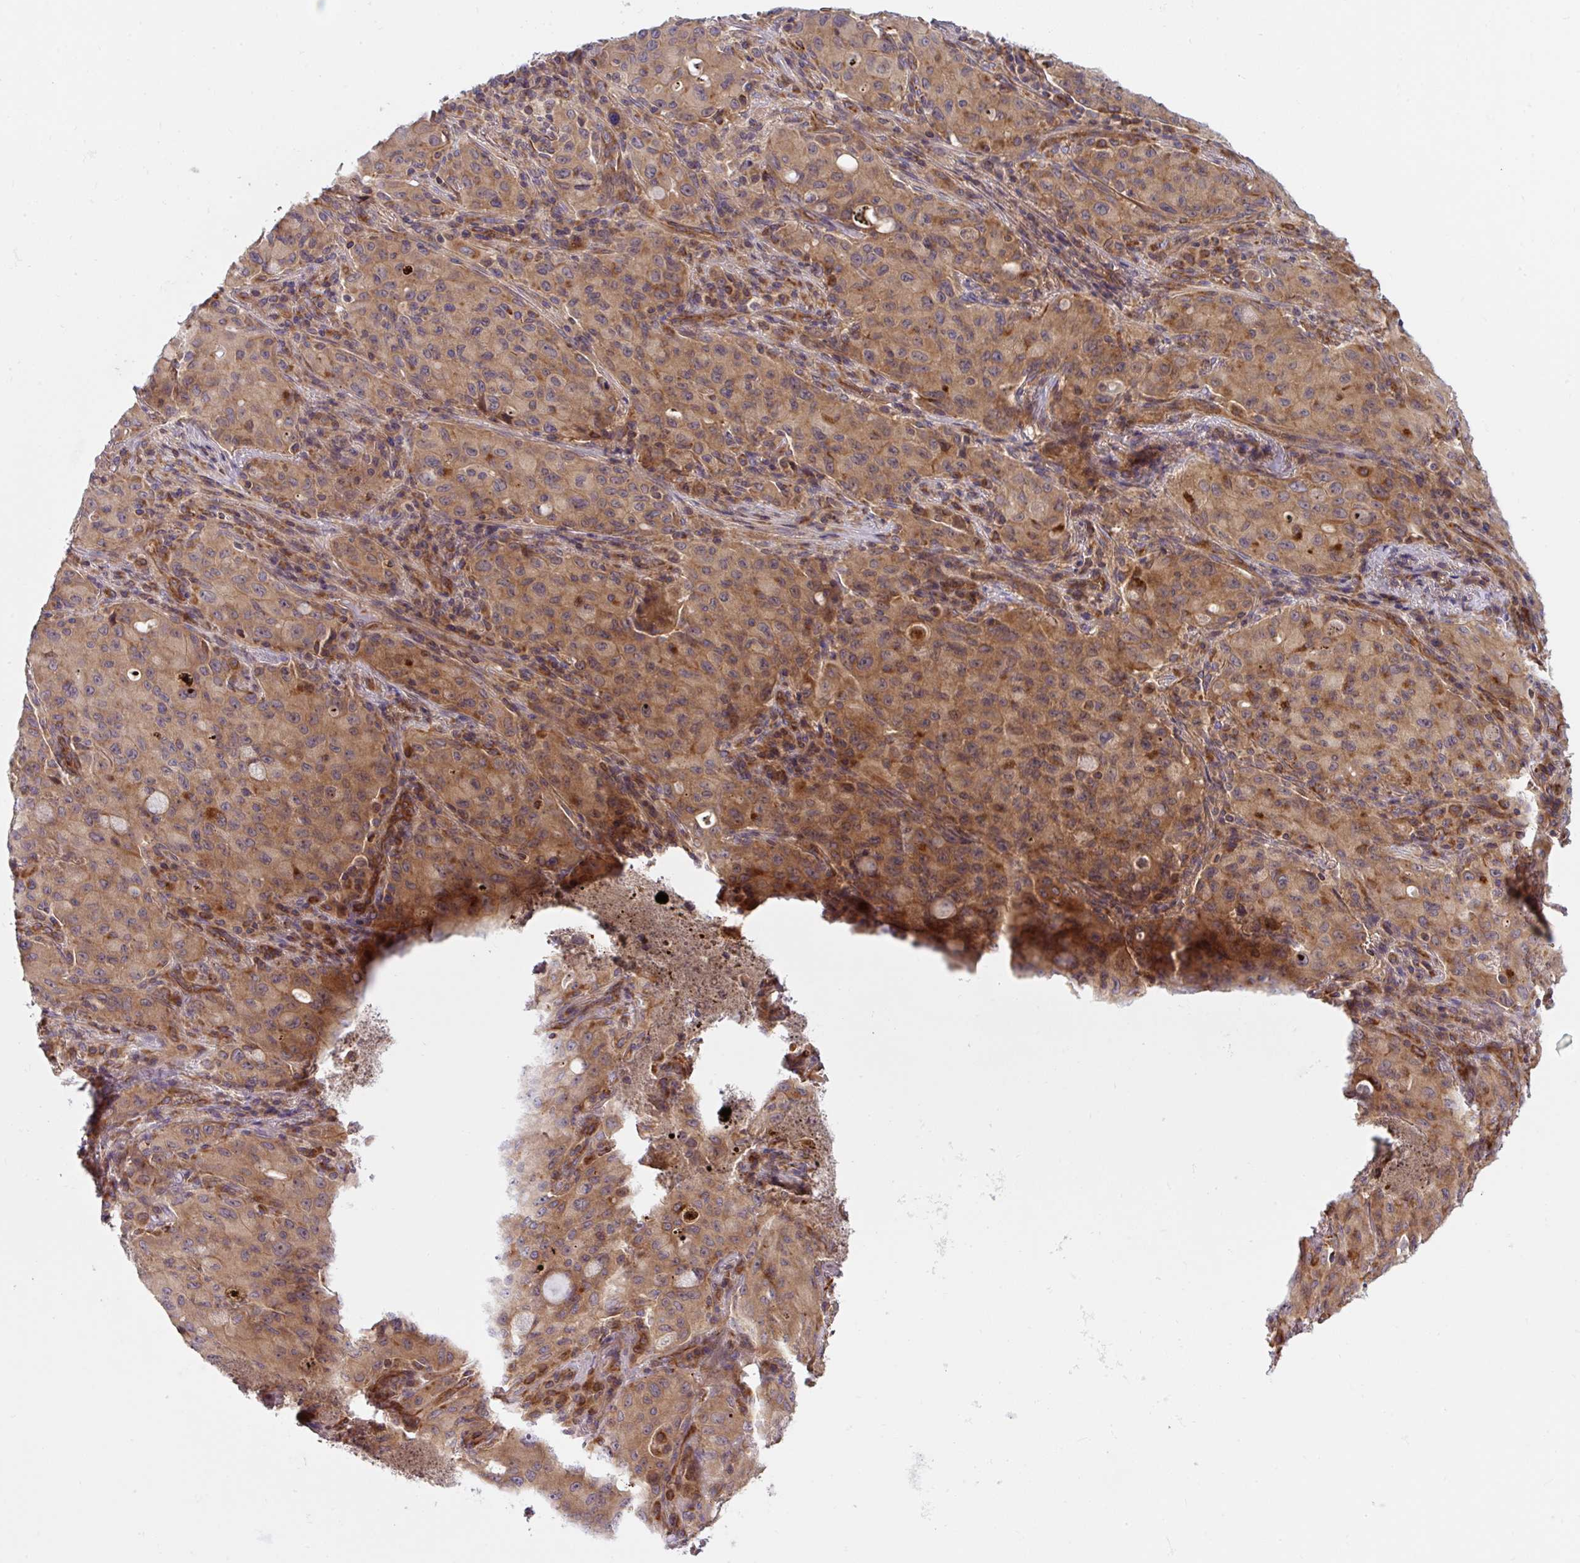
{"staining": {"intensity": "moderate", "quantity": ">75%", "location": "cytoplasmic/membranous"}, "tissue": "lung cancer", "cell_type": "Tumor cells", "image_type": "cancer", "snomed": [{"axis": "morphology", "description": "Adenocarcinoma, NOS"}, {"axis": "topography", "description": "Lung"}], "caption": "Tumor cells display medium levels of moderate cytoplasmic/membranous expression in approximately >75% of cells in human lung cancer (adenocarcinoma).", "gene": "APOBEC3D", "patient": {"sex": "female", "age": 44}}